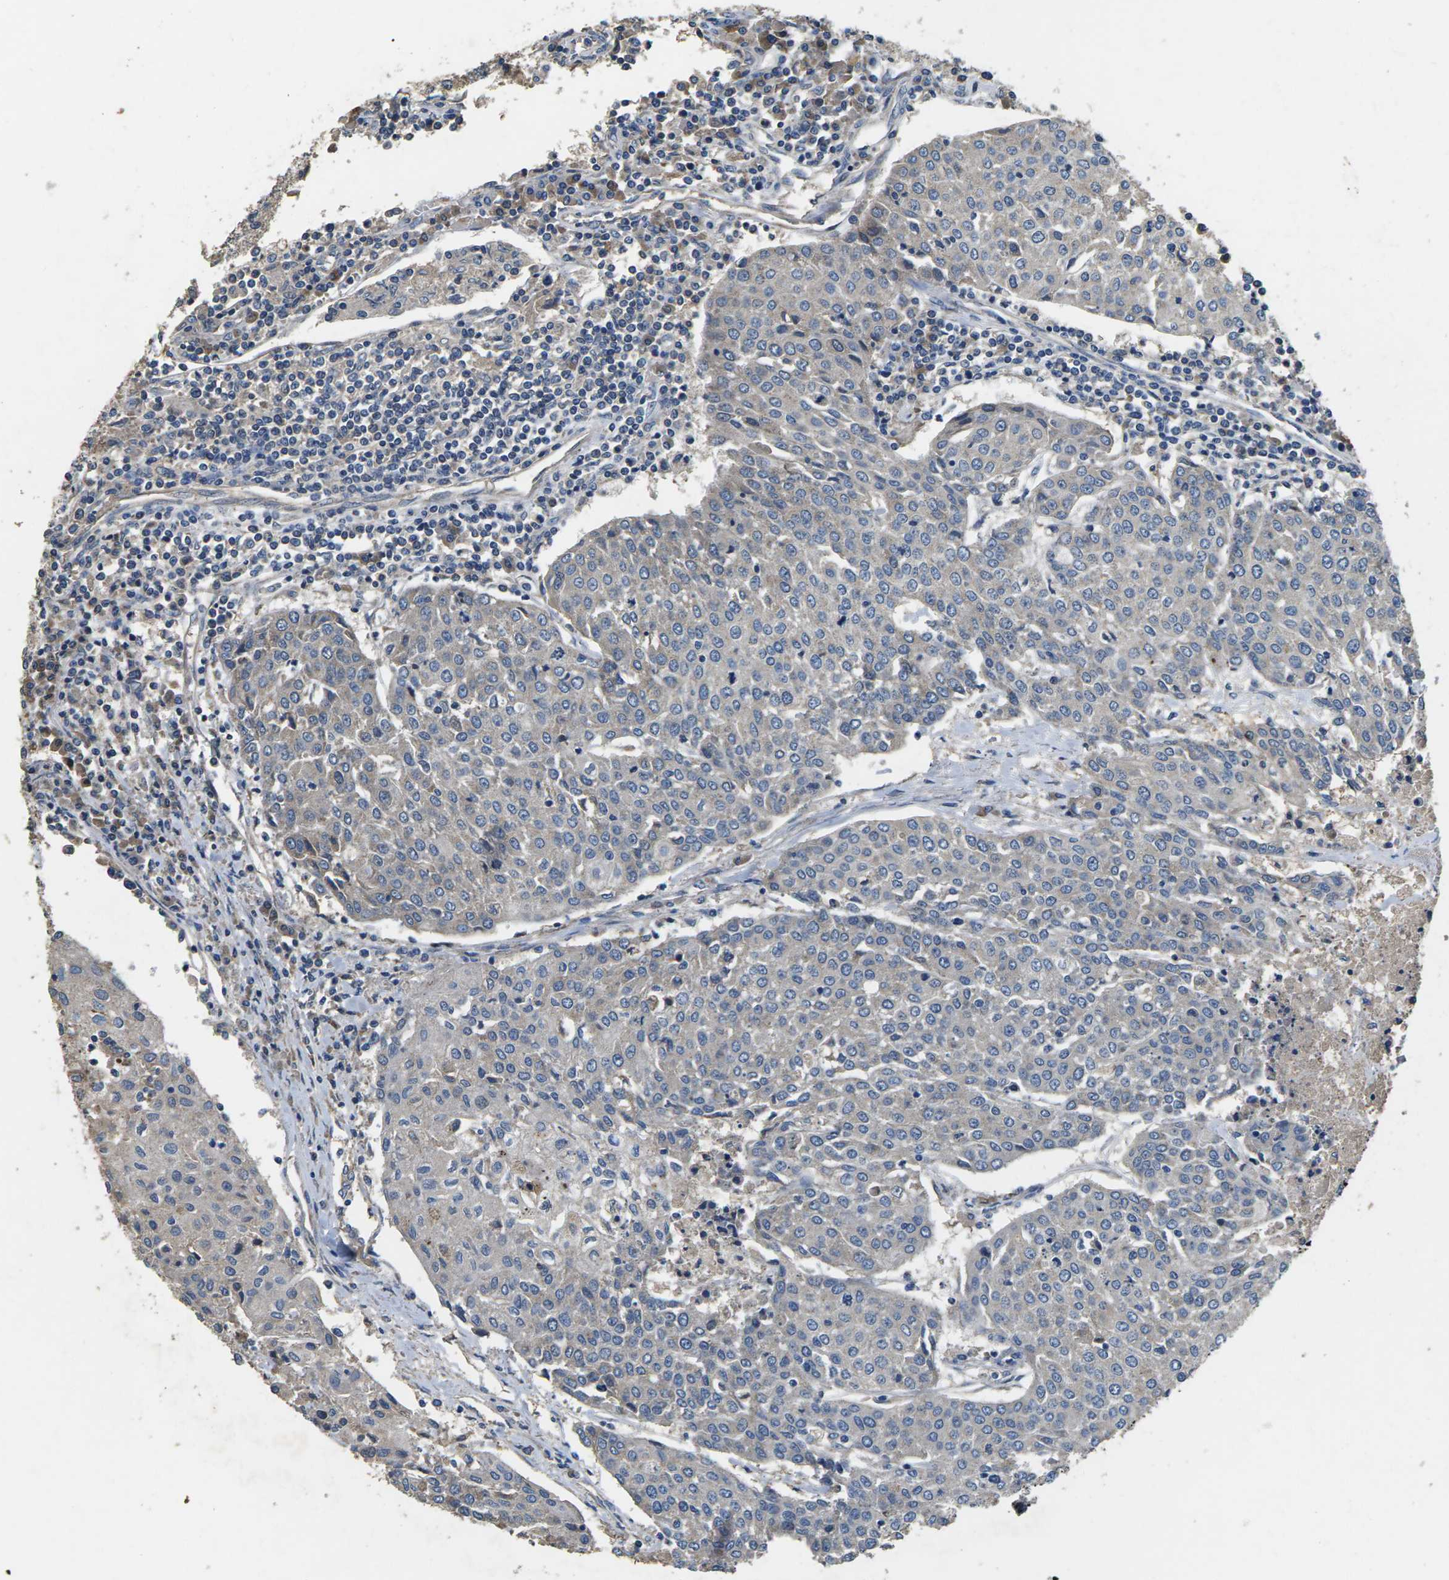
{"staining": {"intensity": "negative", "quantity": "none", "location": "none"}, "tissue": "urothelial cancer", "cell_type": "Tumor cells", "image_type": "cancer", "snomed": [{"axis": "morphology", "description": "Urothelial carcinoma, High grade"}, {"axis": "topography", "description": "Urinary bladder"}], "caption": "This is an IHC histopathology image of human urothelial cancer. There is no staining in tumor cells.", "gene": "B4GAT1", "patient": {"sex": "female", "age": 85}}